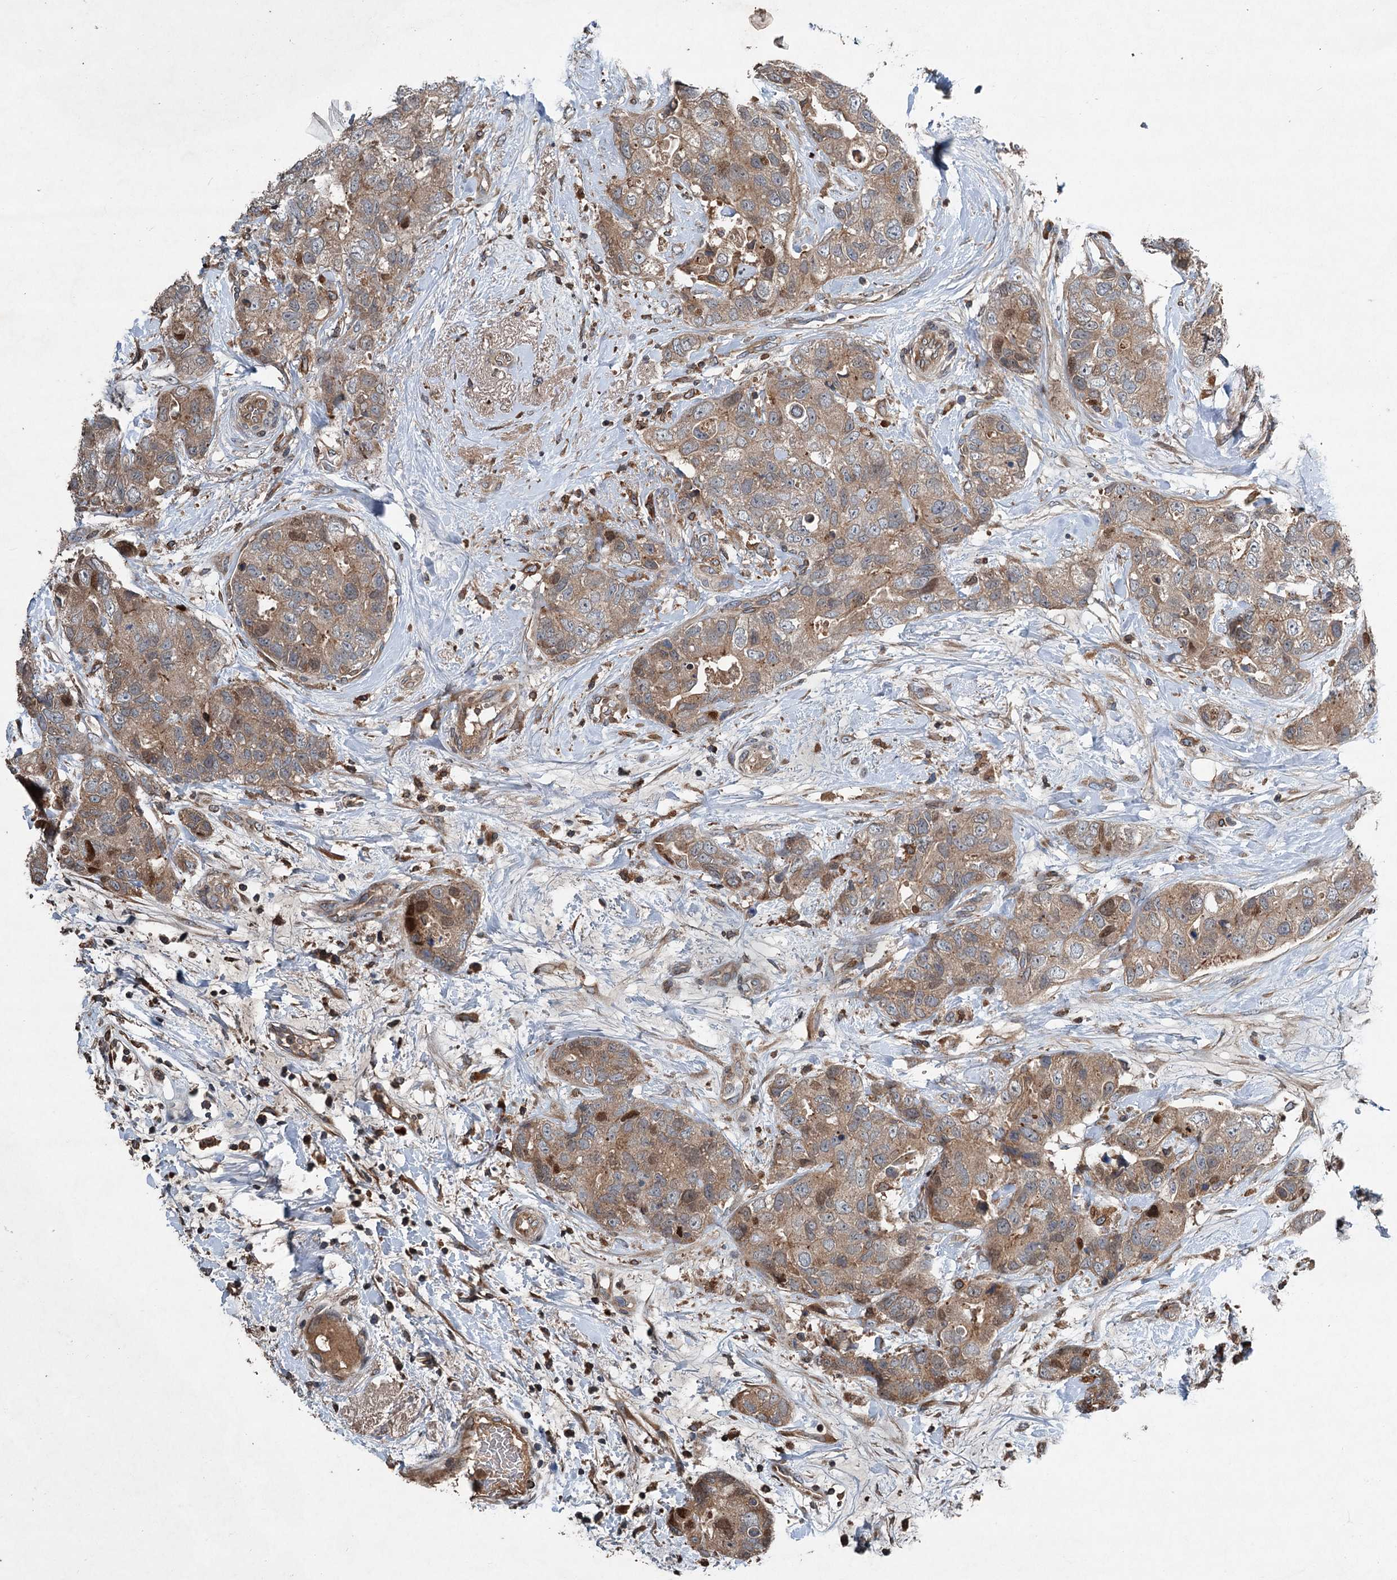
{"staining": {"intensity": "moderate", "quantity": ">75%", "location": "cytoplasmic/membranous"}, "tissue": "breast cancer", "cell_type": "Tumor cells", "image_type": "cancer", "snomed": [{"axis": "morphology", "description": "Duct carcinoma"}, {"axis": "topography", "description": "Breast"}], "caption": "This is an image of immunohistochemistry staining of breast infiltrating ductal carcinoma, which shows moderate positivity in the cytoplasmic/membranous of tumor cells.", "gene": "TAPBPL", "patient": {"sex": "female", "age": 62}}